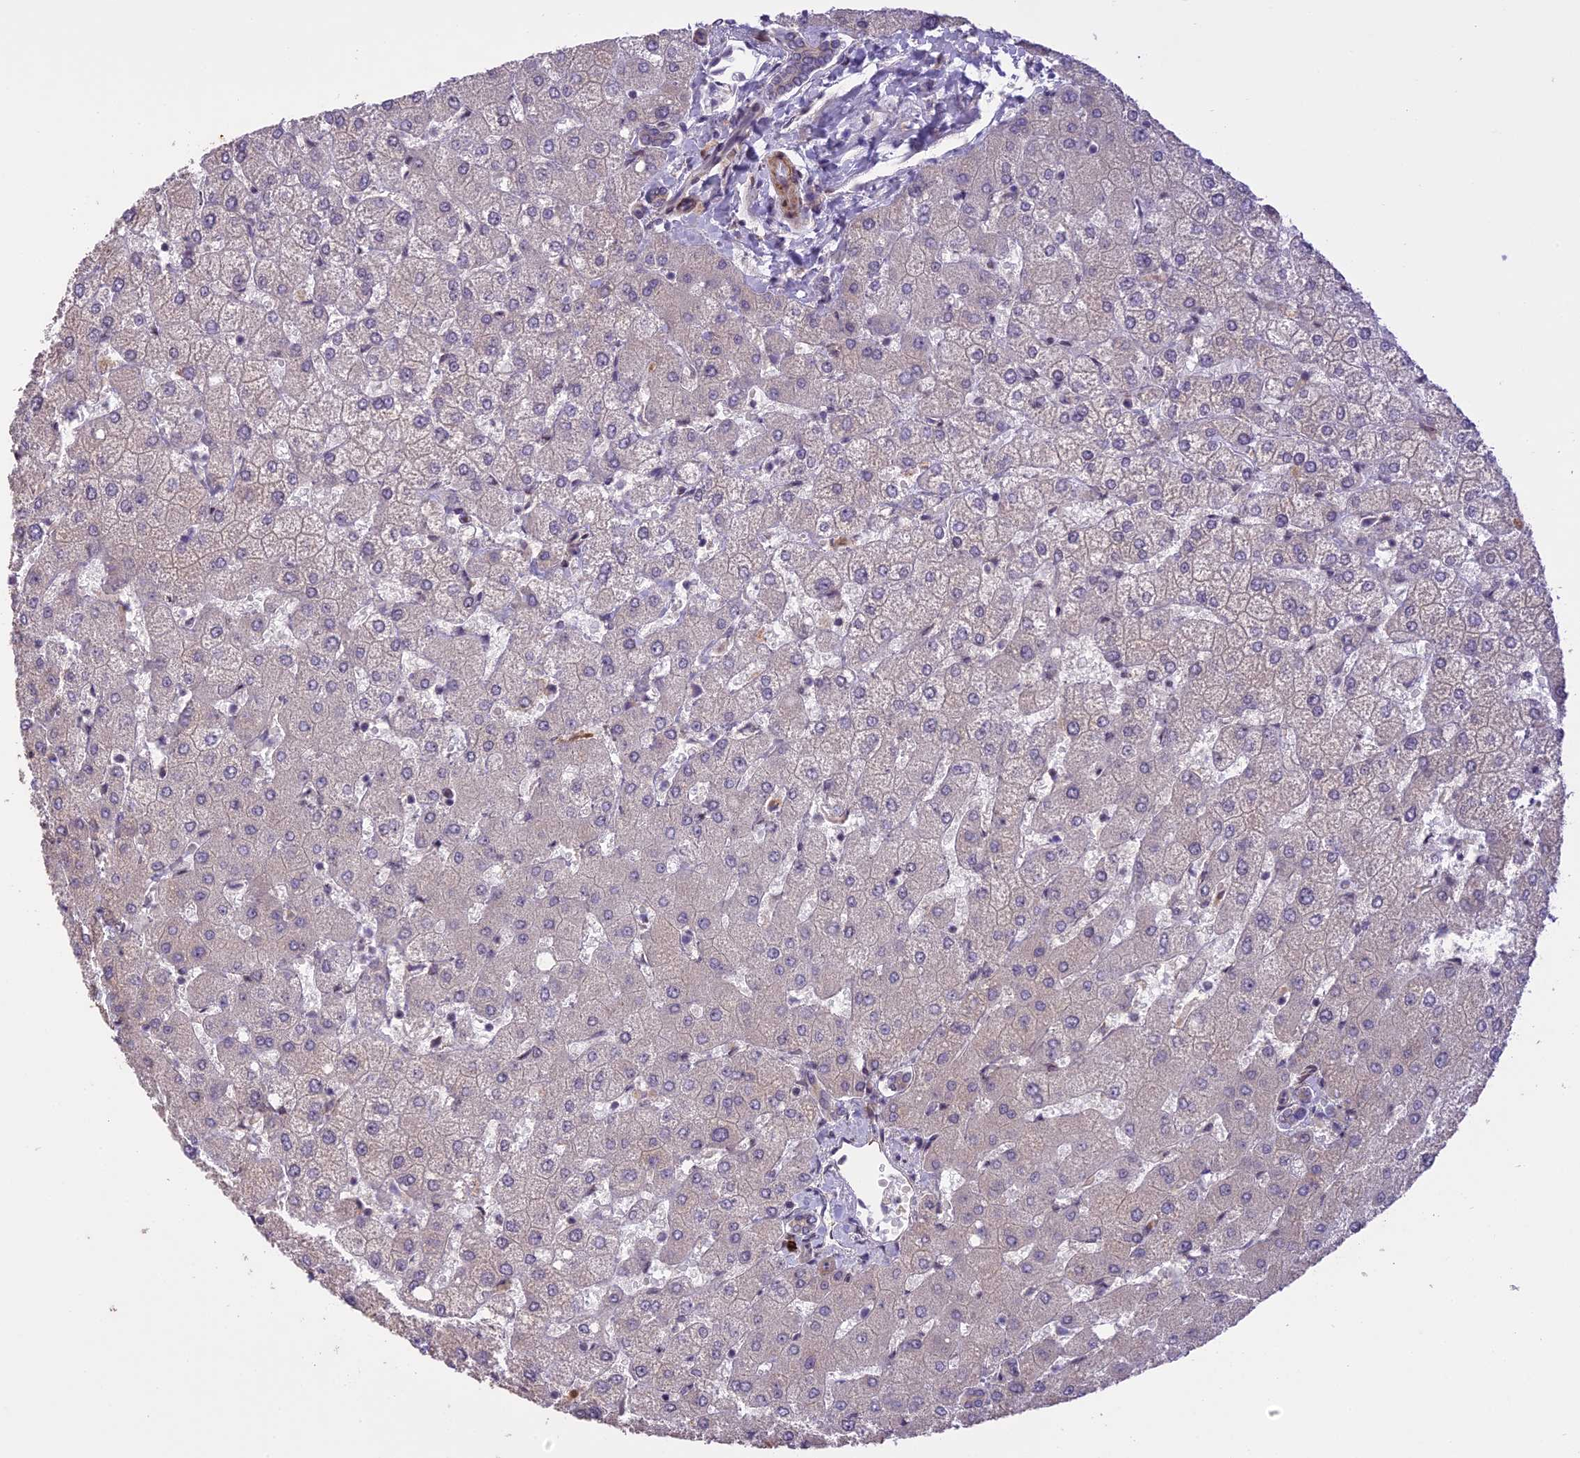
{"staining": {"intensity": "negative", "quantity": "none", "location": "none"}, "tissue": "liver", "cell_type": "Cholangiocytes", "image_type": "normal", "snomed": [{"axis": "morphology", "description": "Normal tissue, NOS"}, {"axis": "topography", "description": "Liver"}], "caption": "A photomicrograph of human liver is negative for staining in cholangiocytes. Brightfield microscopy of immunohistochemistry (IHC) stained with DAB (brown) and hematoxylin (blue), captured at high magnification.", "gene": "PRELID2", "patient": {"sex": "female", "age": 54}}